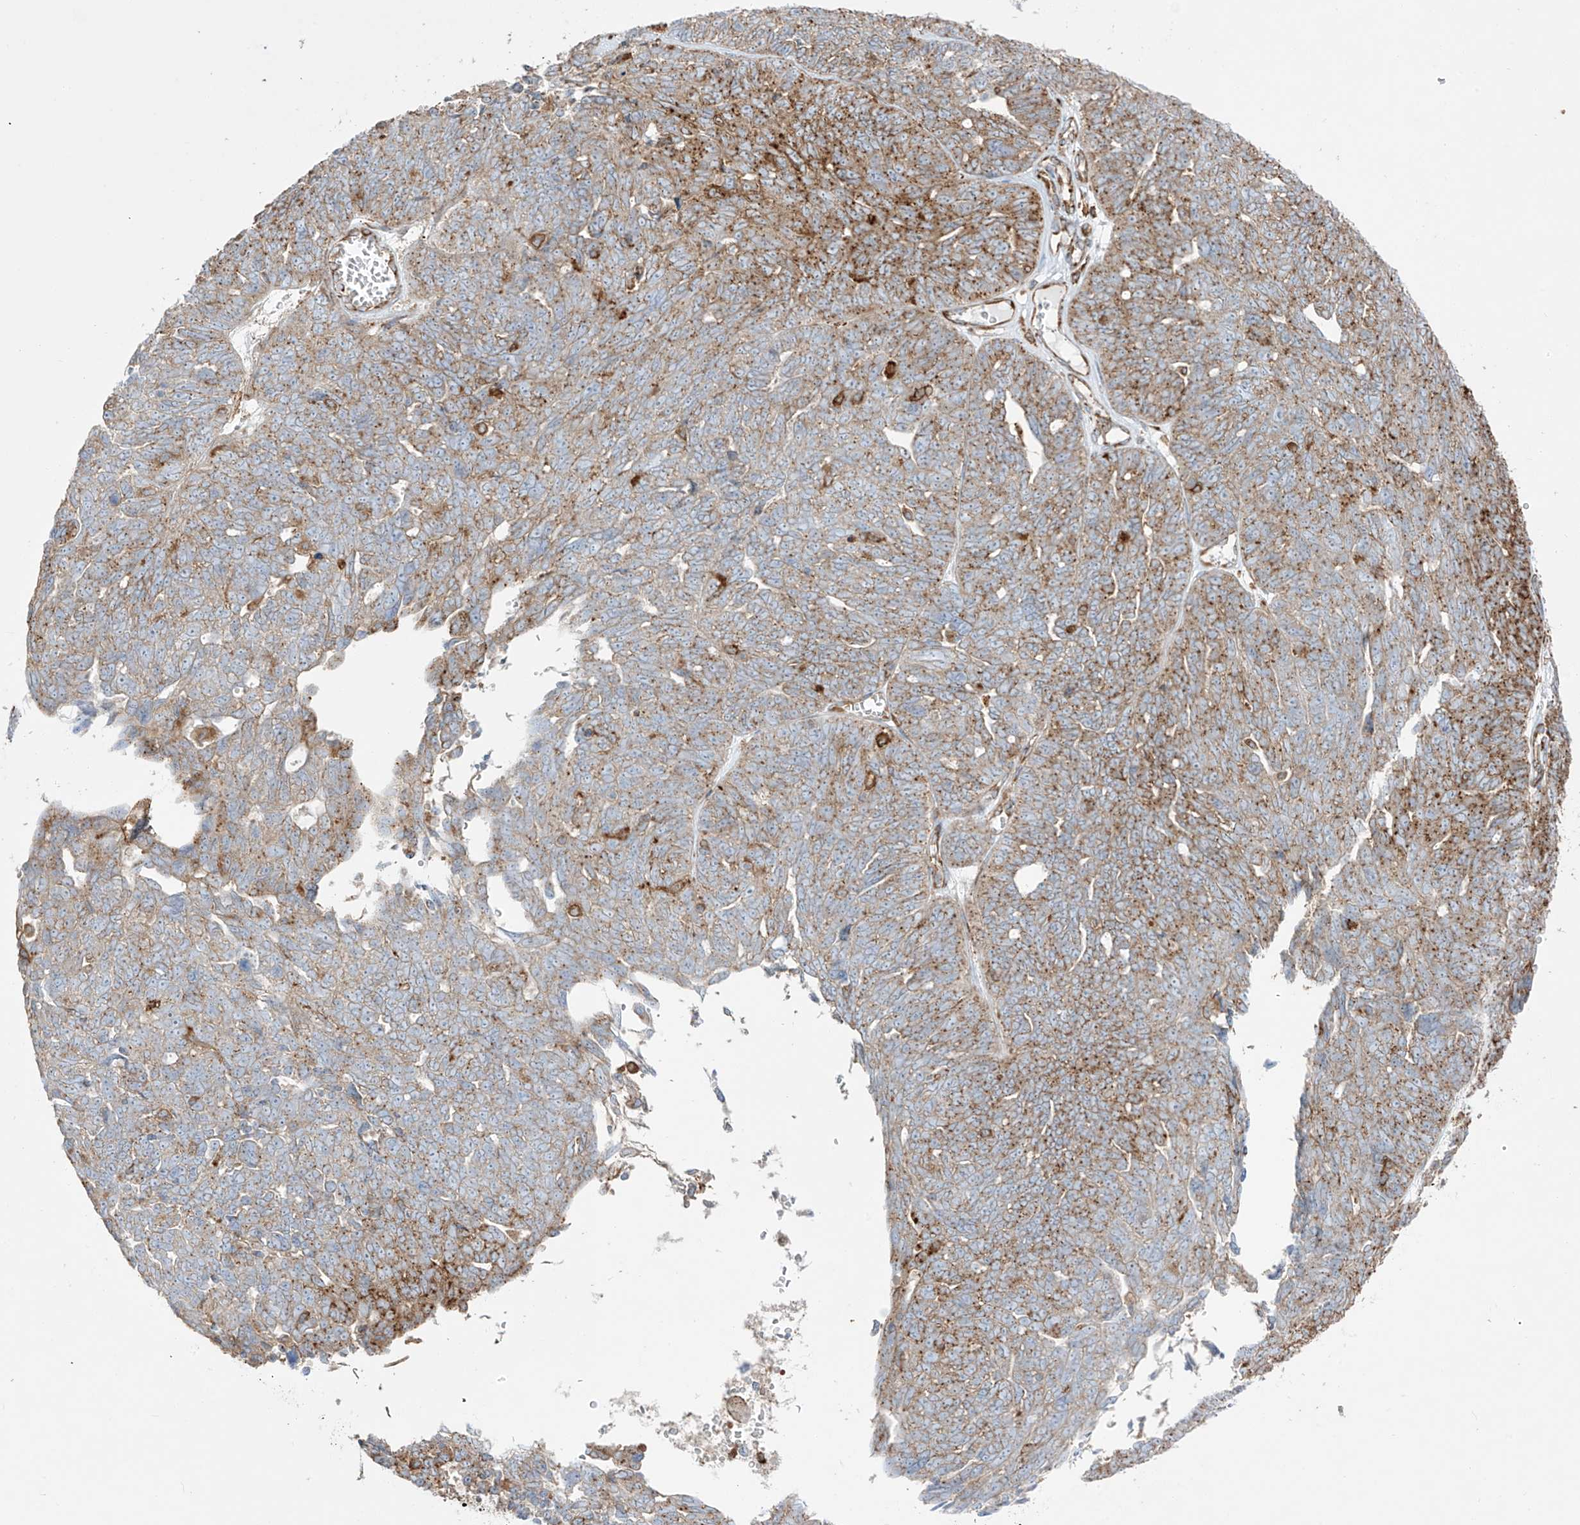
{"staining": {"intensity": "moderate", "quantity": ">75%", "location": "cytoplasmic/membranous"}, "tissue": "ovarian cancer", "cell_type": "Tumor cells", "image_type": "cancer", "snomed": [{"axis": "morphology", "description": "Cystadenocarcinoma, serous, NOS"}, {"axis": "topography", "description": "Ovary"}], "caption": "Protein expression analysis of human ovarian serous cystadenocarcinoma reveals moderate cytoplasmic/membranous expression in approximately >75% of tumor cells.", "gene": "MX1", "patient": {"sex": "female", "age": 79}}